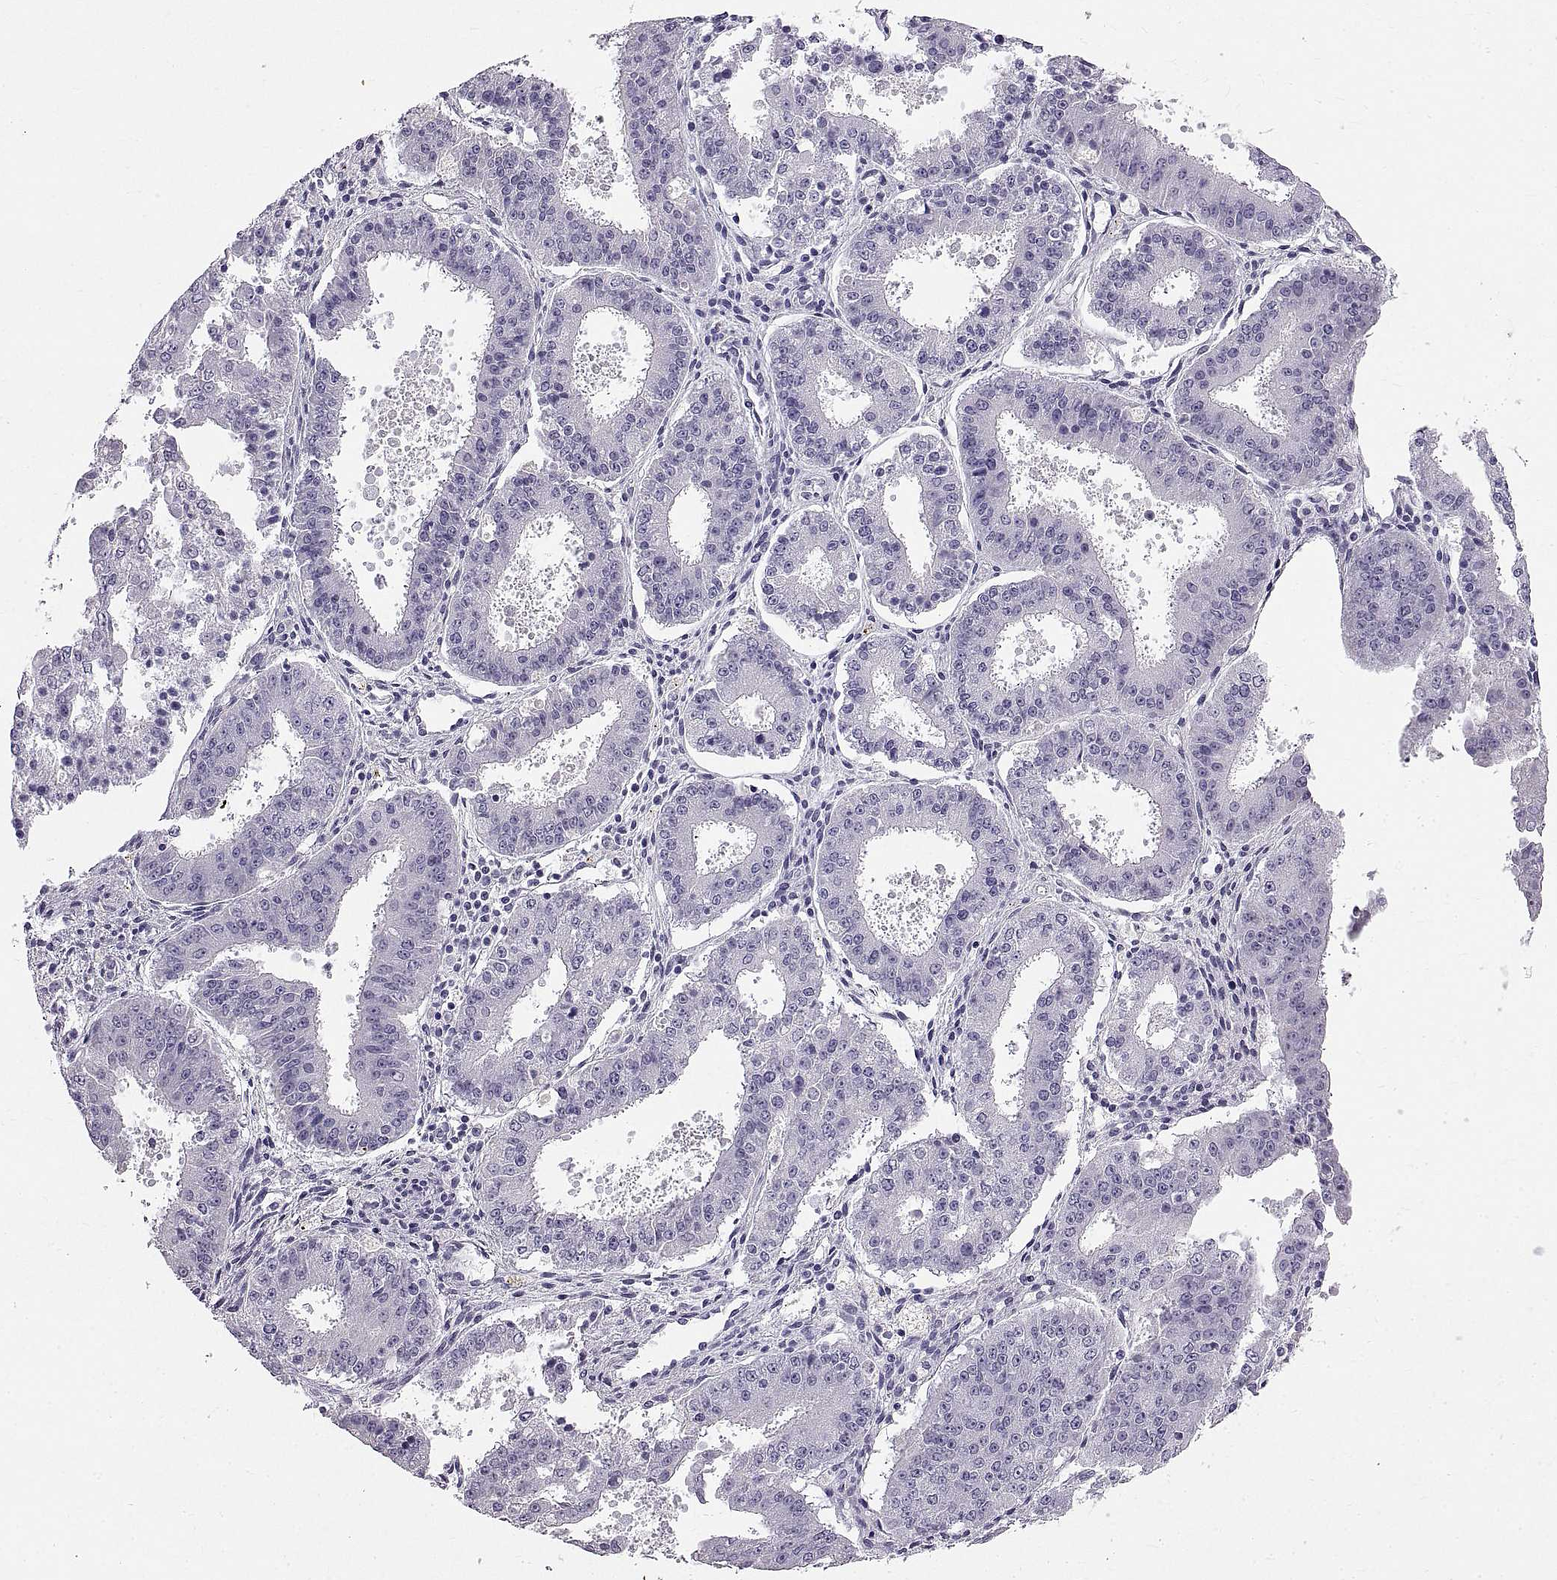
{"staining": {"intensity": "negative", "quantity": "none", "location": "none"}, "tissue": "ovarian cancer", "cell_type": "Tumor cells", "image_type": "cancer", "snomed": [{"axis": "morphology", "description": "Carcinoma, endometroid"}, {"axis": "topography", "description": "Ovary"}], "caption": "This is a histopathology image of IHC staining of ovarian endometroid carcinoma, which shows no staining in tumor cells.", "gene": "WFDC8", "patient": {"sex": "female", "age": 42}}